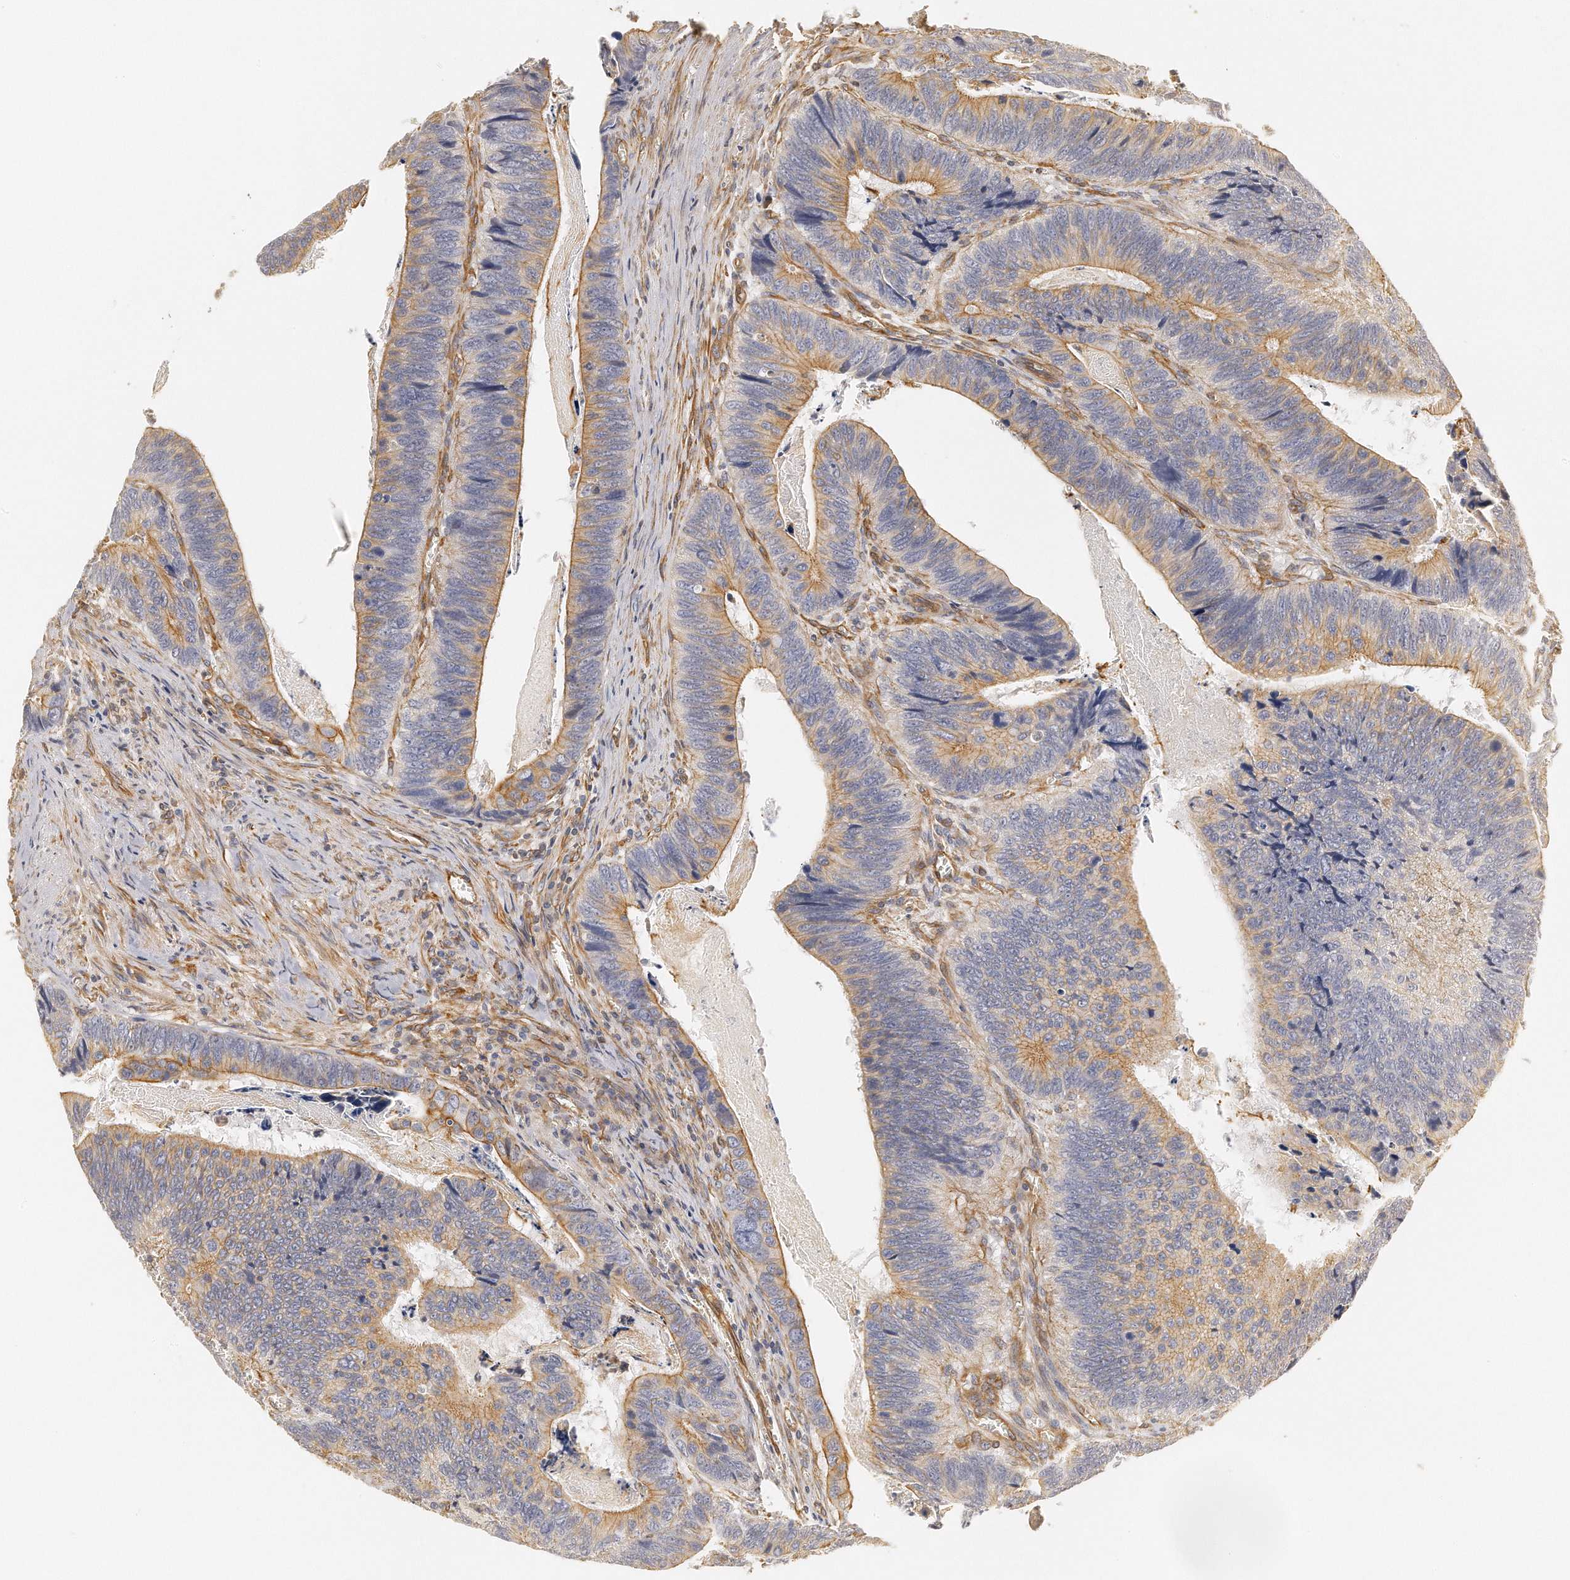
{"staining": {"intensity": "moderate", "quantity": "25%-75%", "location": "cytoplasmic/membranous"}, "tissue": "colorectal cancer", "cell_type": "Tumor cells", "image_type": "cancer", "snomed": [{"axis": "morphology", "description": "Adenocarcinoma, NOS"}, {"axis": "topography", "description": "Colon"}], "caption": "This micrograph displays immunohistochemistry staining of human adenocarcinoma (colorectal), with medium moderate cytoplasmic/membranous expression in approximately 25%-75% of tumor cells.", "gene": "CHST7", "patient": {"sex": "male", "age": 72}}